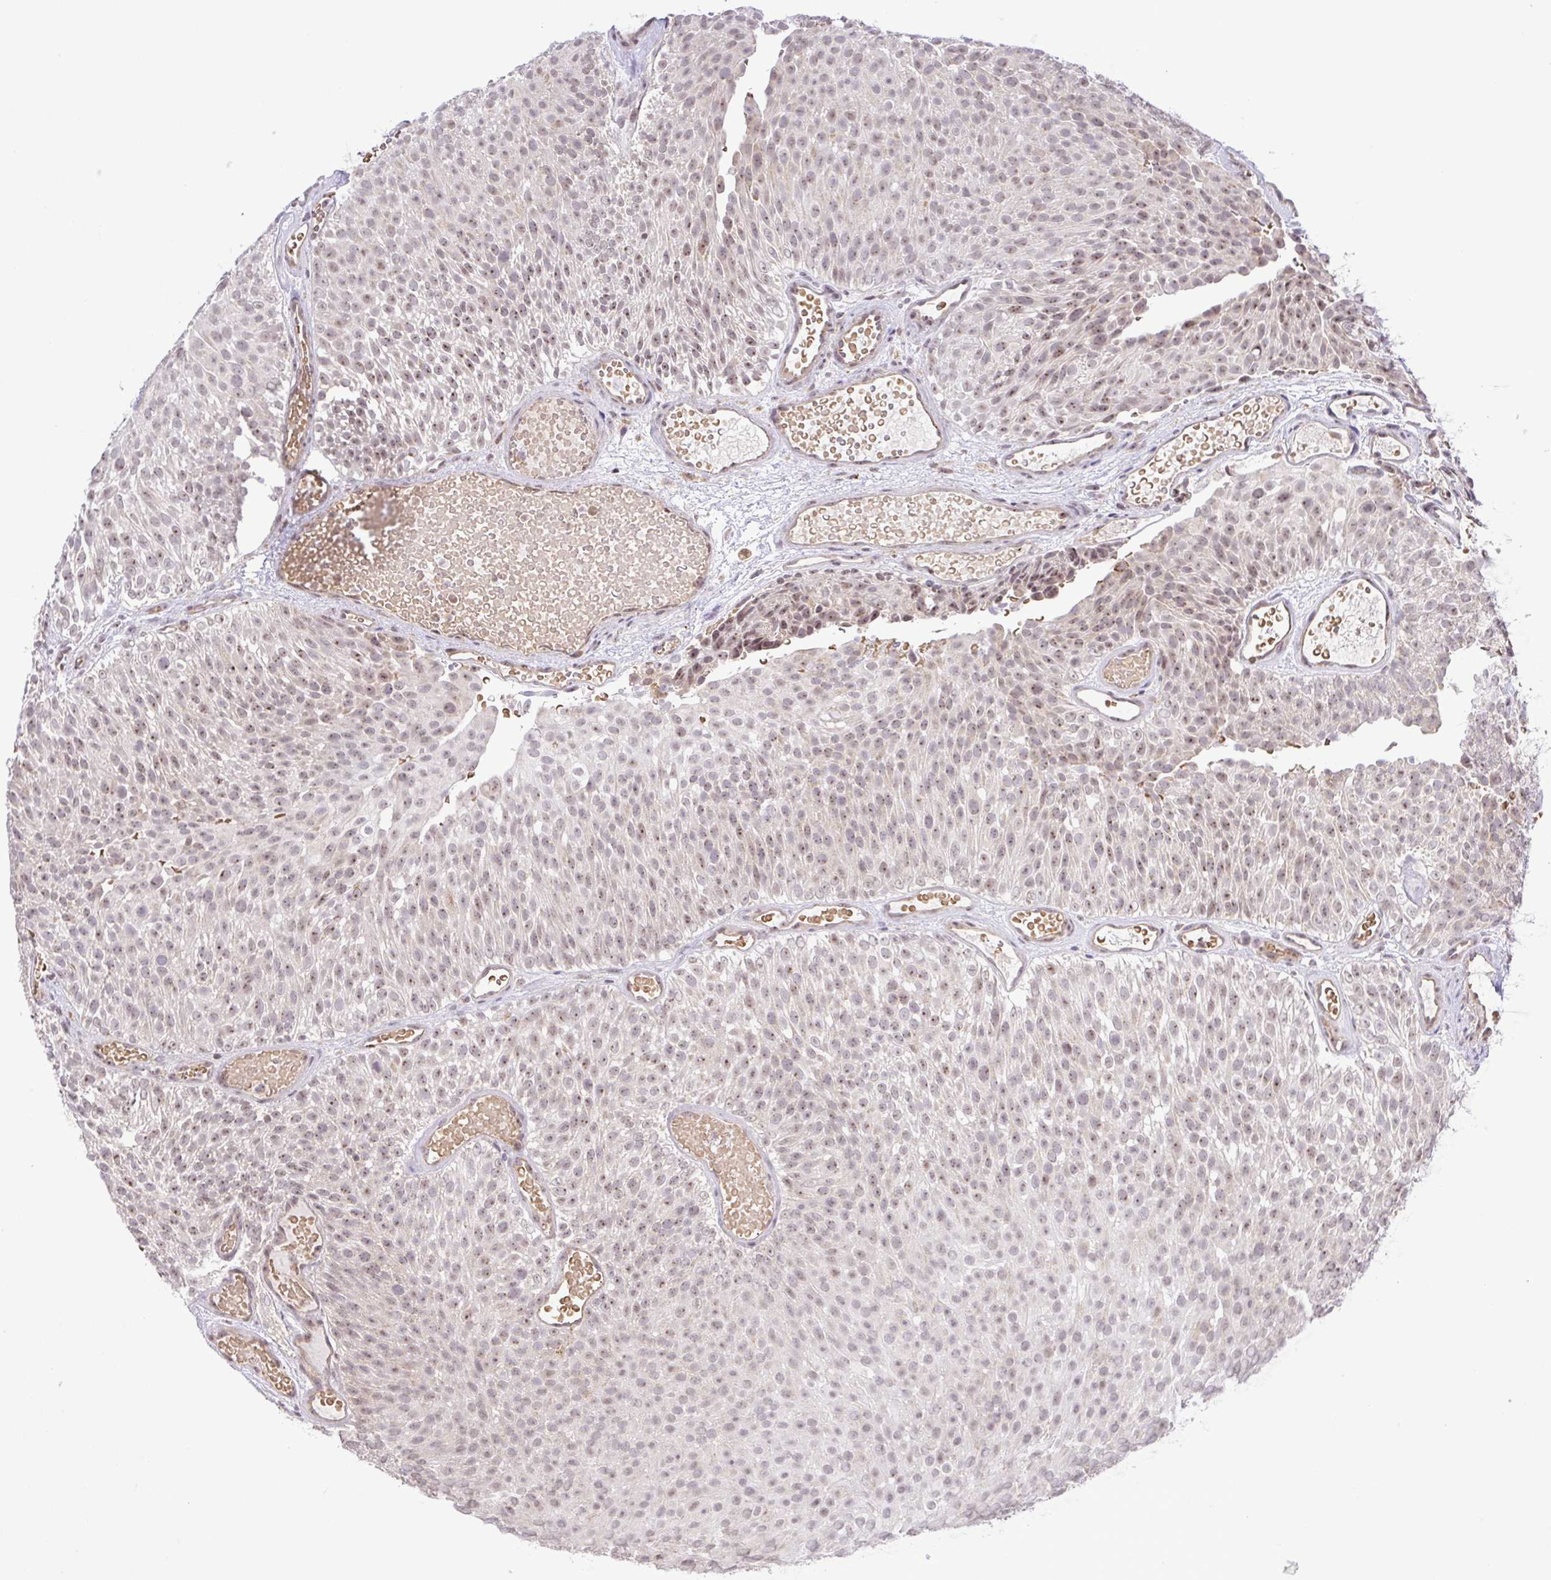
{"staining": {"intensity": "weak", "quantity": "25%-75%", "location": "nuclear"}, "tissue": "urothelial cancer", "cell_type": "Tumor cells", "image_type": "cancer", "snomed": [{"axis": "morphology", "description": "Urothelial carcinoma, Low grade"}, {"axis": "topography", "description": "Urinary bladder"}], "caption": "Immunohistochemistry staining of urothelial cancer, which demonstrates low levels of weak nuclear staining in about 25%-75% of tumor cells indicating weak nuclear protein expression. The staining was performed using DAB (3,3'-diaminobenzidine) (brown) for protein detection and nuclei were counterstained in hematoxylin (blue).", "gene": "RSL24D1", "patient": {"sex": "male", "age": 78}}